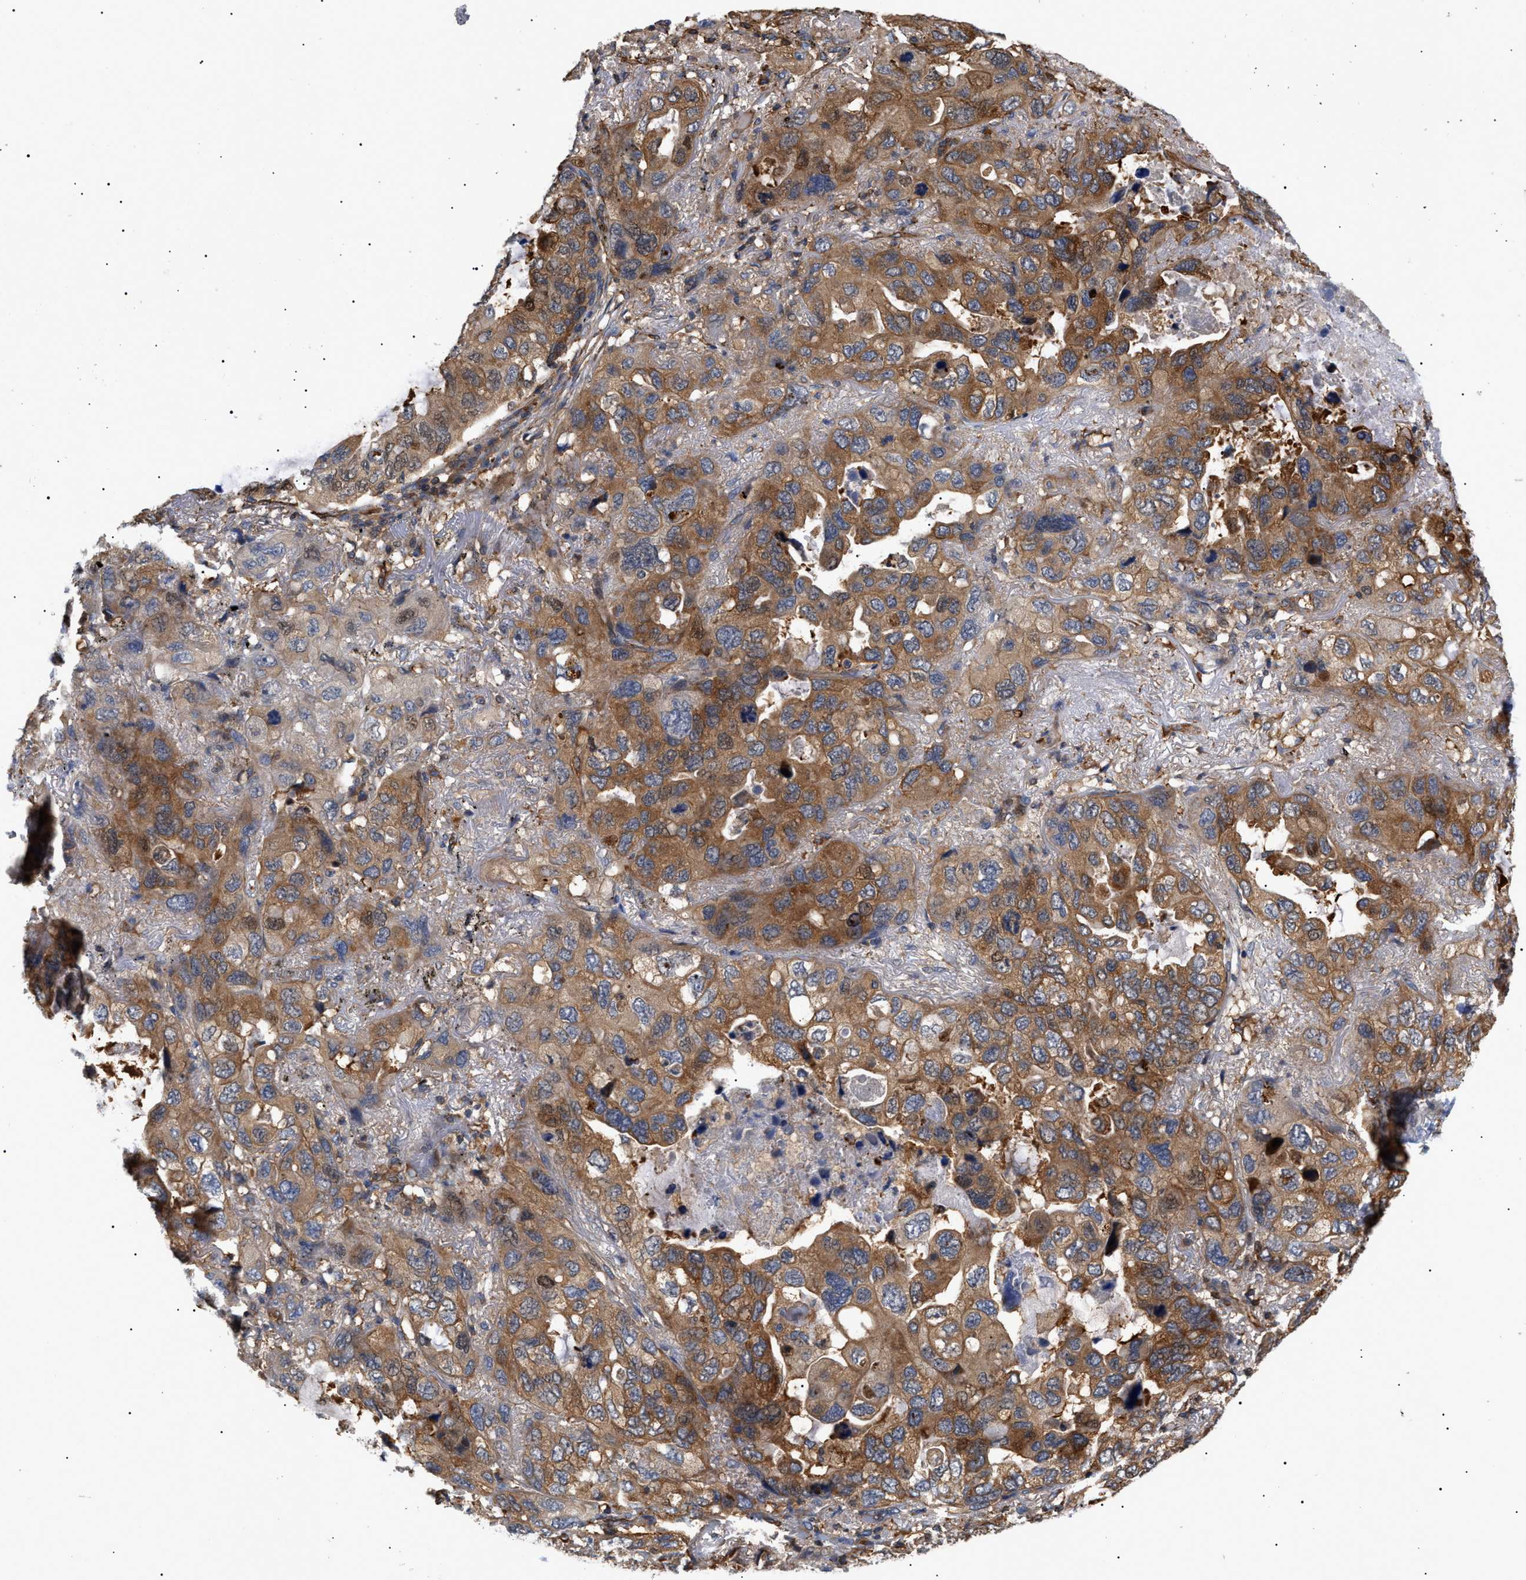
{"staining": {"intensity": "moderate", "quantity": ">75%", "location": "cytoplasmic/membranous"}, "tissue": "lung cancer", "cell_type": "Tumor cells", "image_type": "cancer", "snomed": [{"axis": "morphology", "description": "Squamous cell carcinoma, NOS"}, {"axis": "topography", "description": "Lung"}], "caption": "Immunohistochemistry staining of squamous cell carcinoma (lung), which demonstrates medium levels of moderate cytoplasmic/membranous positivity in about >75% of tumor cells indicating moderate cytoplasmic/membranous protein expression. The staining was performed using DAB (brown) for protein detection and nuclei were counterstained in hematoxylin (blue).", "gene": "TMTC4", "patient": {"sex": "female", "age": 73}}